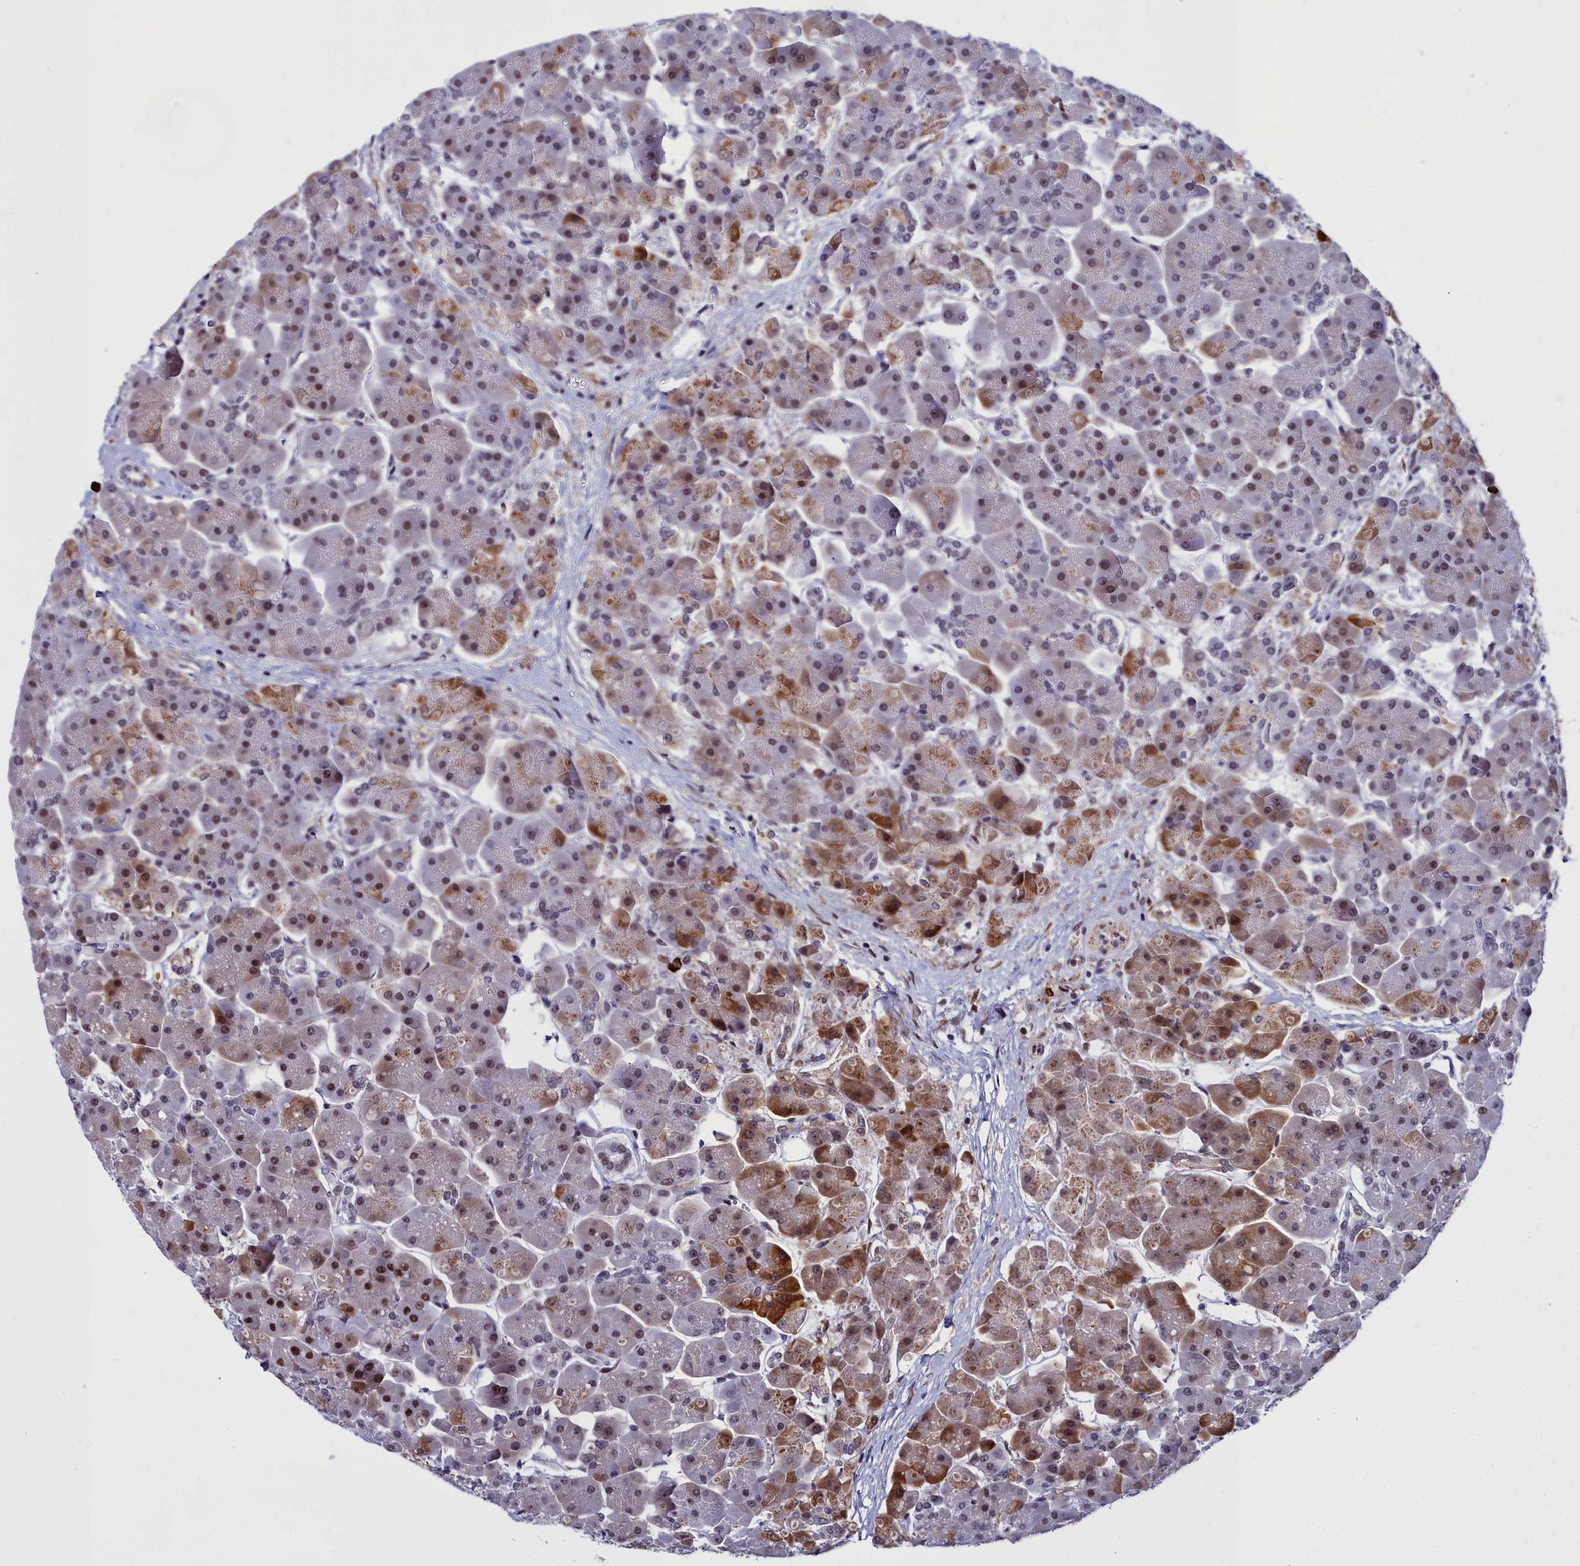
{"staining": {"intensity": "strong", "quantity": "25%-75%", "location": "cytoplasmic/membranous,nuclear"}, "tissue": "pancreas", "cell_type": "Exocrine glandular cells", "image_type": "normal", "snomed": [{"axis": "morphology", "description": "Normal tissue, NOS"}, {"axis": "topography", "description": "Pancreas"}], "caption": "Protein analysis of normal pancreas shows strong cytoplasmic/membranous,nuclear expression in approximately 25%-75% of exocrine glandular cells. The protein of interest is stained brown, and the nuclei are stained in blue (DAB (3,3'-diaminobenzidine) IHC with brightfield microscopy, high magnification).", "gene": "CCDC97", "patient": {"sex": "male", "age": 66}}